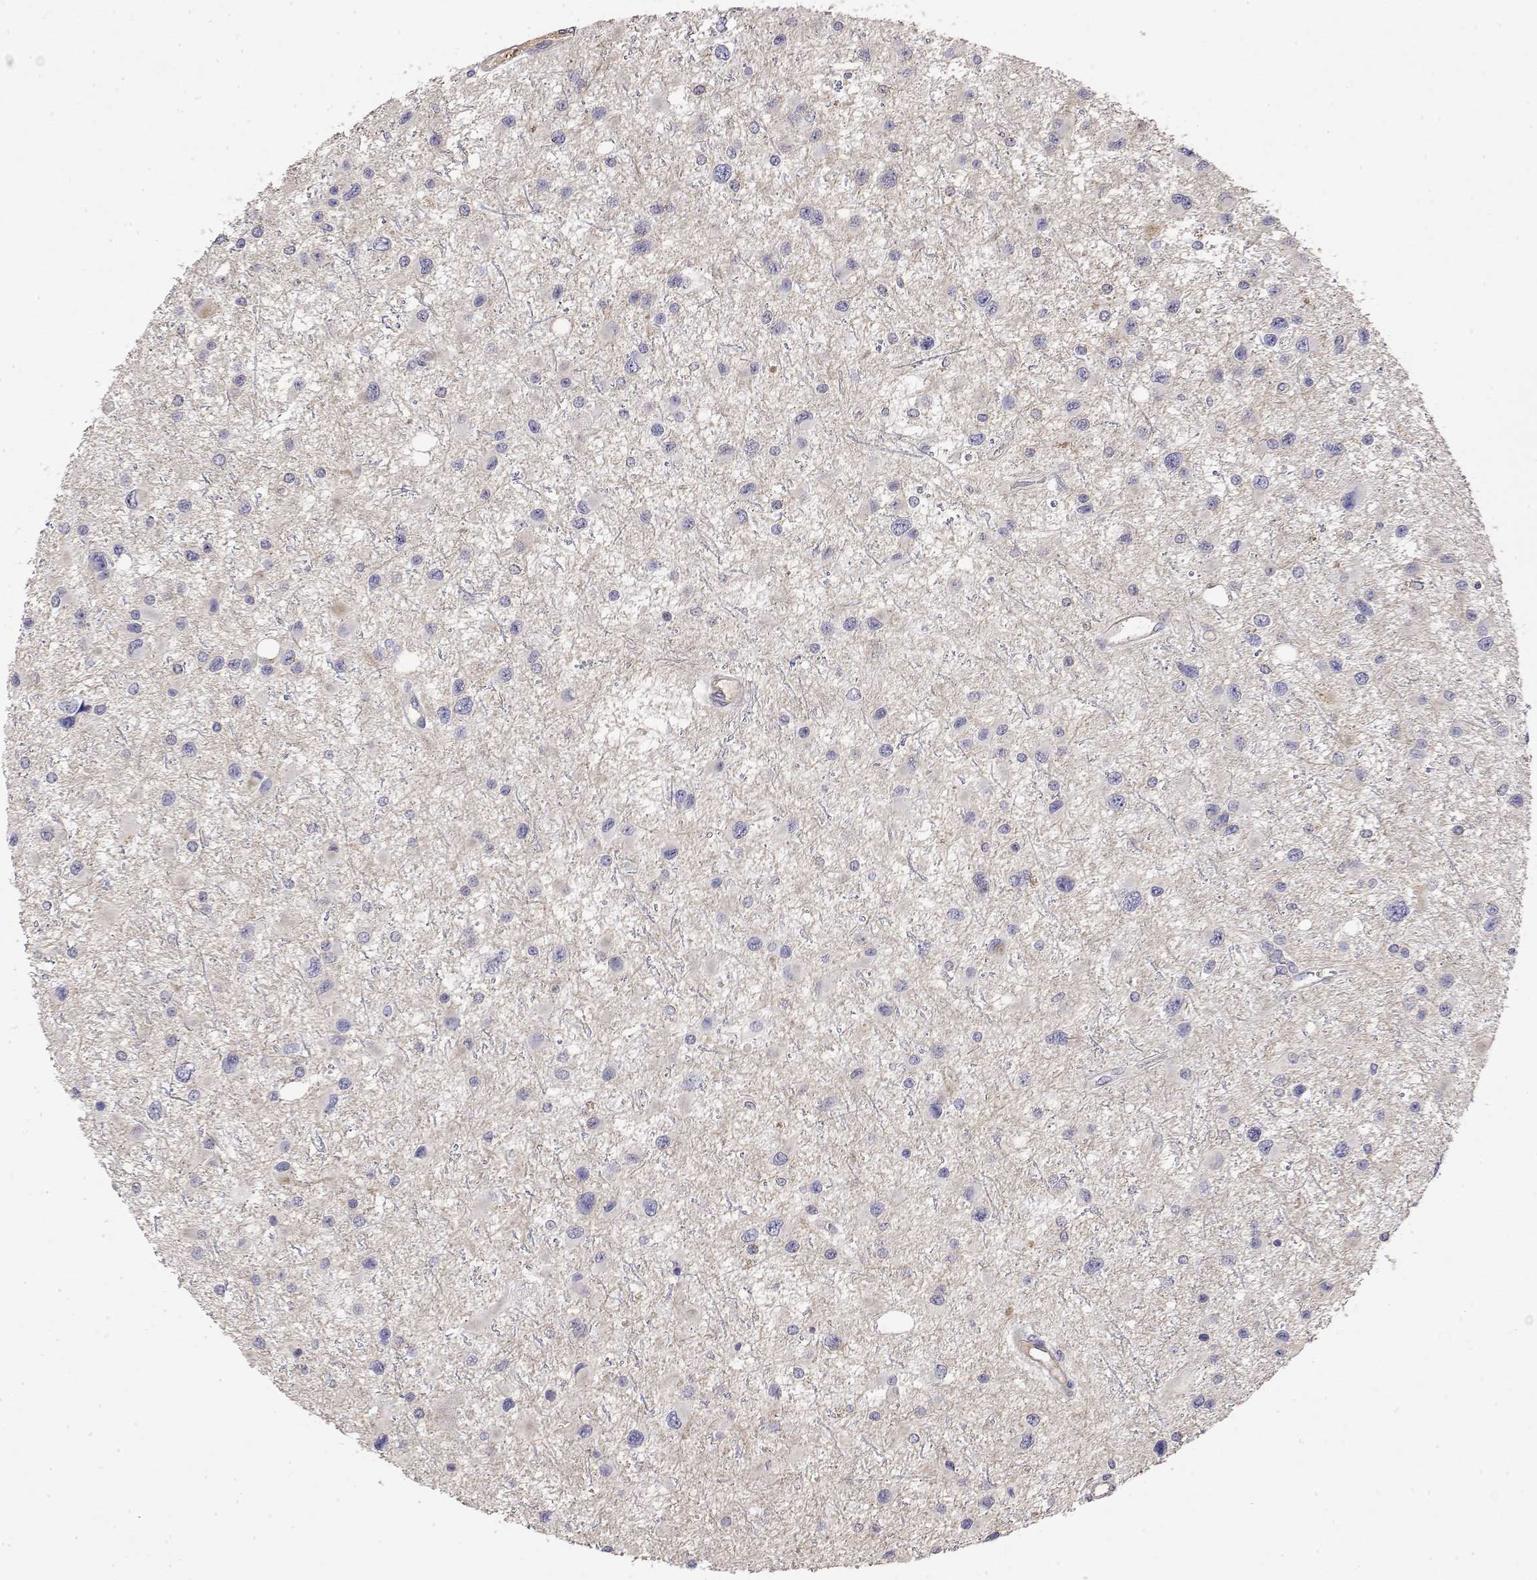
{"staining": {"intensity": "negative", "quantity": "none", "location": "none"}, "tissue": "glioma", "cell_type": "Tumor cells", "image_type": "cancer", "snomed": [{"axis": "morphology", "description": "Glioma, malignant, Low grade"}, {"axis": "topography", "description": "Brain"}], "caption": "Low-grade glioma (malignant) was stained to show a protein in brown. There is no significant staining in tumor cells. Brightfield microscopy of IHC stained with DAB (3,3'-diaminobenzidine) (brown) and hematoxylin (blue), captured at high magnification.", "gene": "GGACT", "patient": {"sex": "female", "age": 32}}